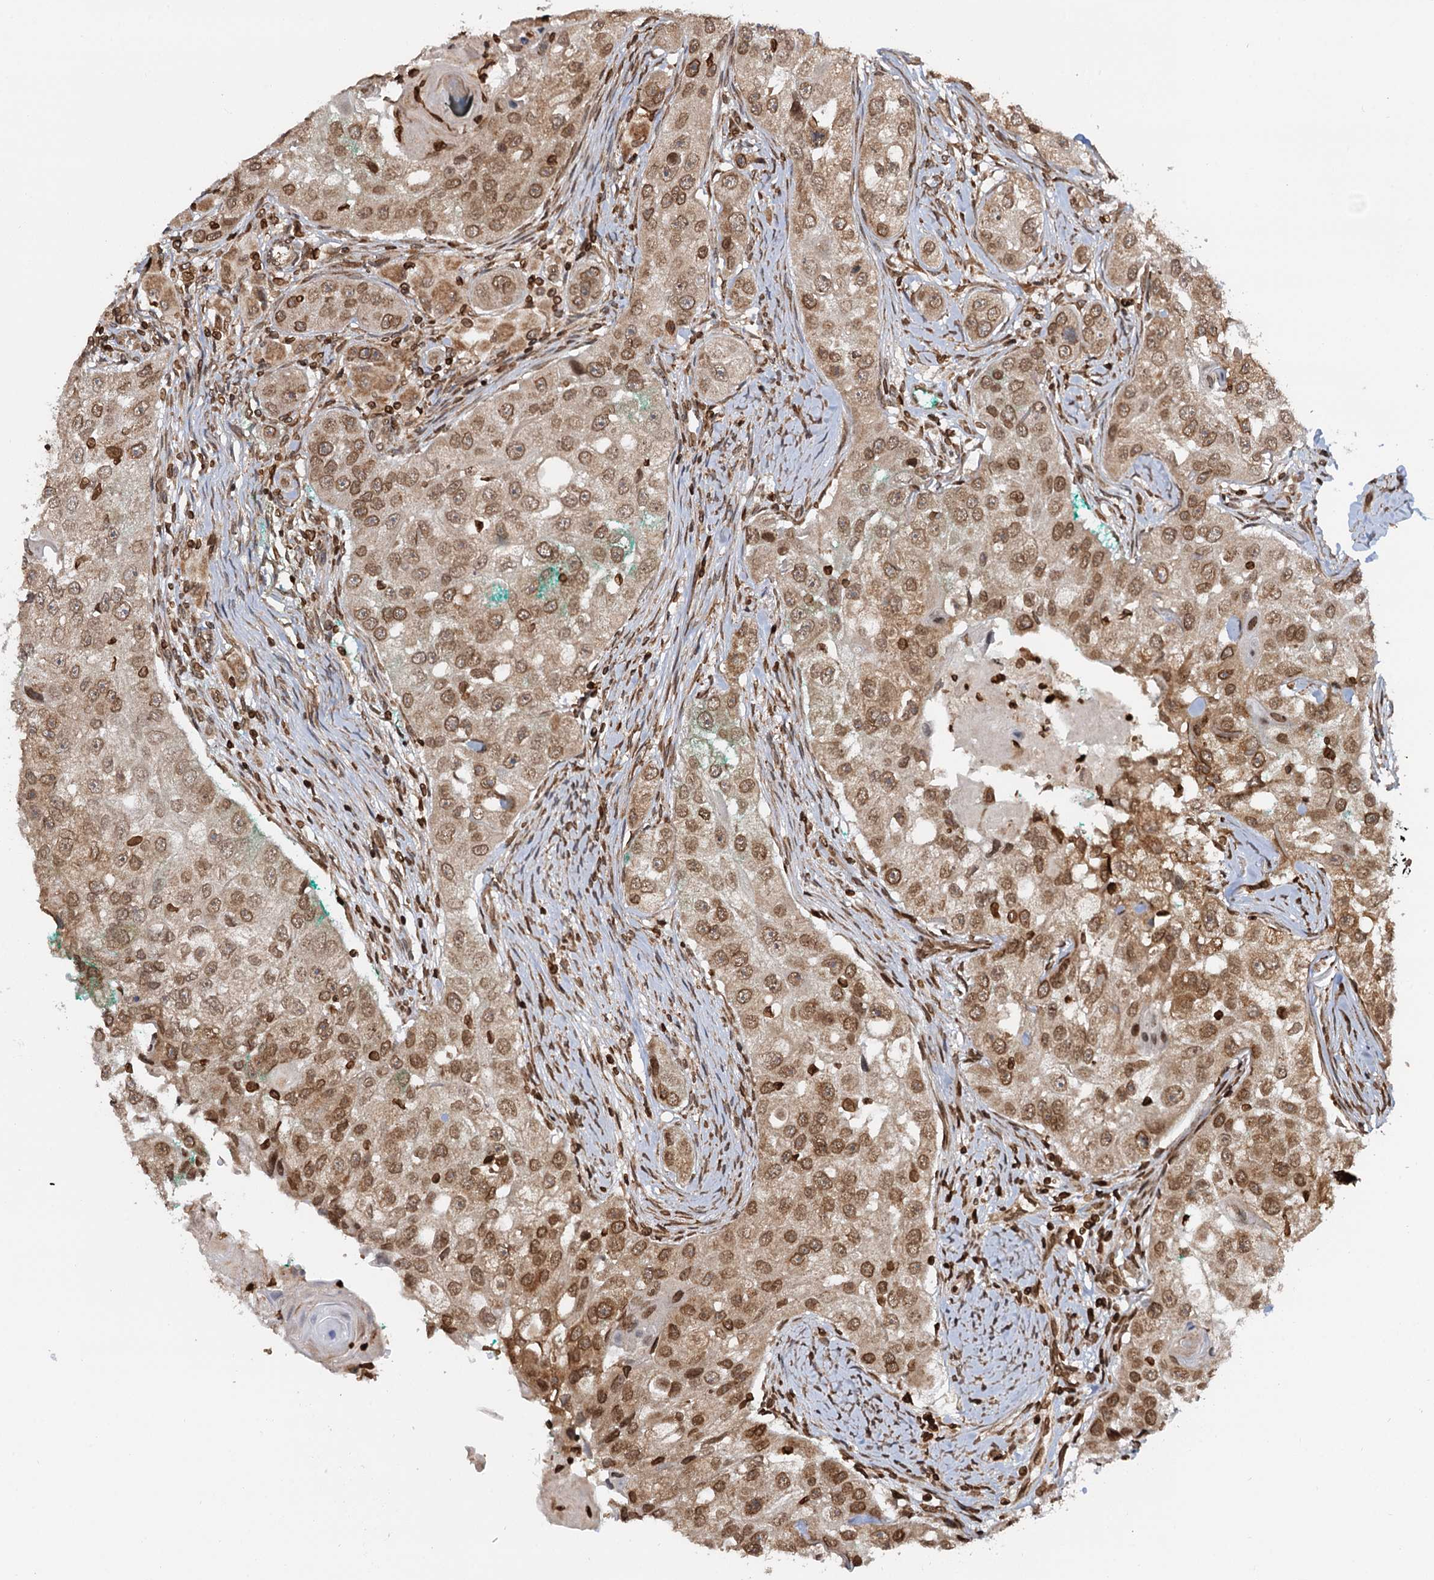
{"staining": {"intensity": "moderate", "quantity": ">75%", "location": "nuclear"}, "tissue": "head and neck cancer", "cell_type": "Tumor cells", "image_type": "cancer", "snomed": [{"axis": "morphology", "description": "Normal tissue, NOS"}, {"axis": "morphology", "description": "Squamous cell carcinoma, NOS"}, {"axis": "topography", "description": "Skeletal muscle"}, {"axis": "topography", "description": "Head-Neck"}], "caption": "Immunohistochemistry (IHC) (DAB) staining of head and neck cancer (squamous cell carcinoma) demonstrates moderate nuclear protein positivity in about >75% of tumor cells.", "gene": "ZC3H13", "patient": {"sex": "male", "age": 51}}